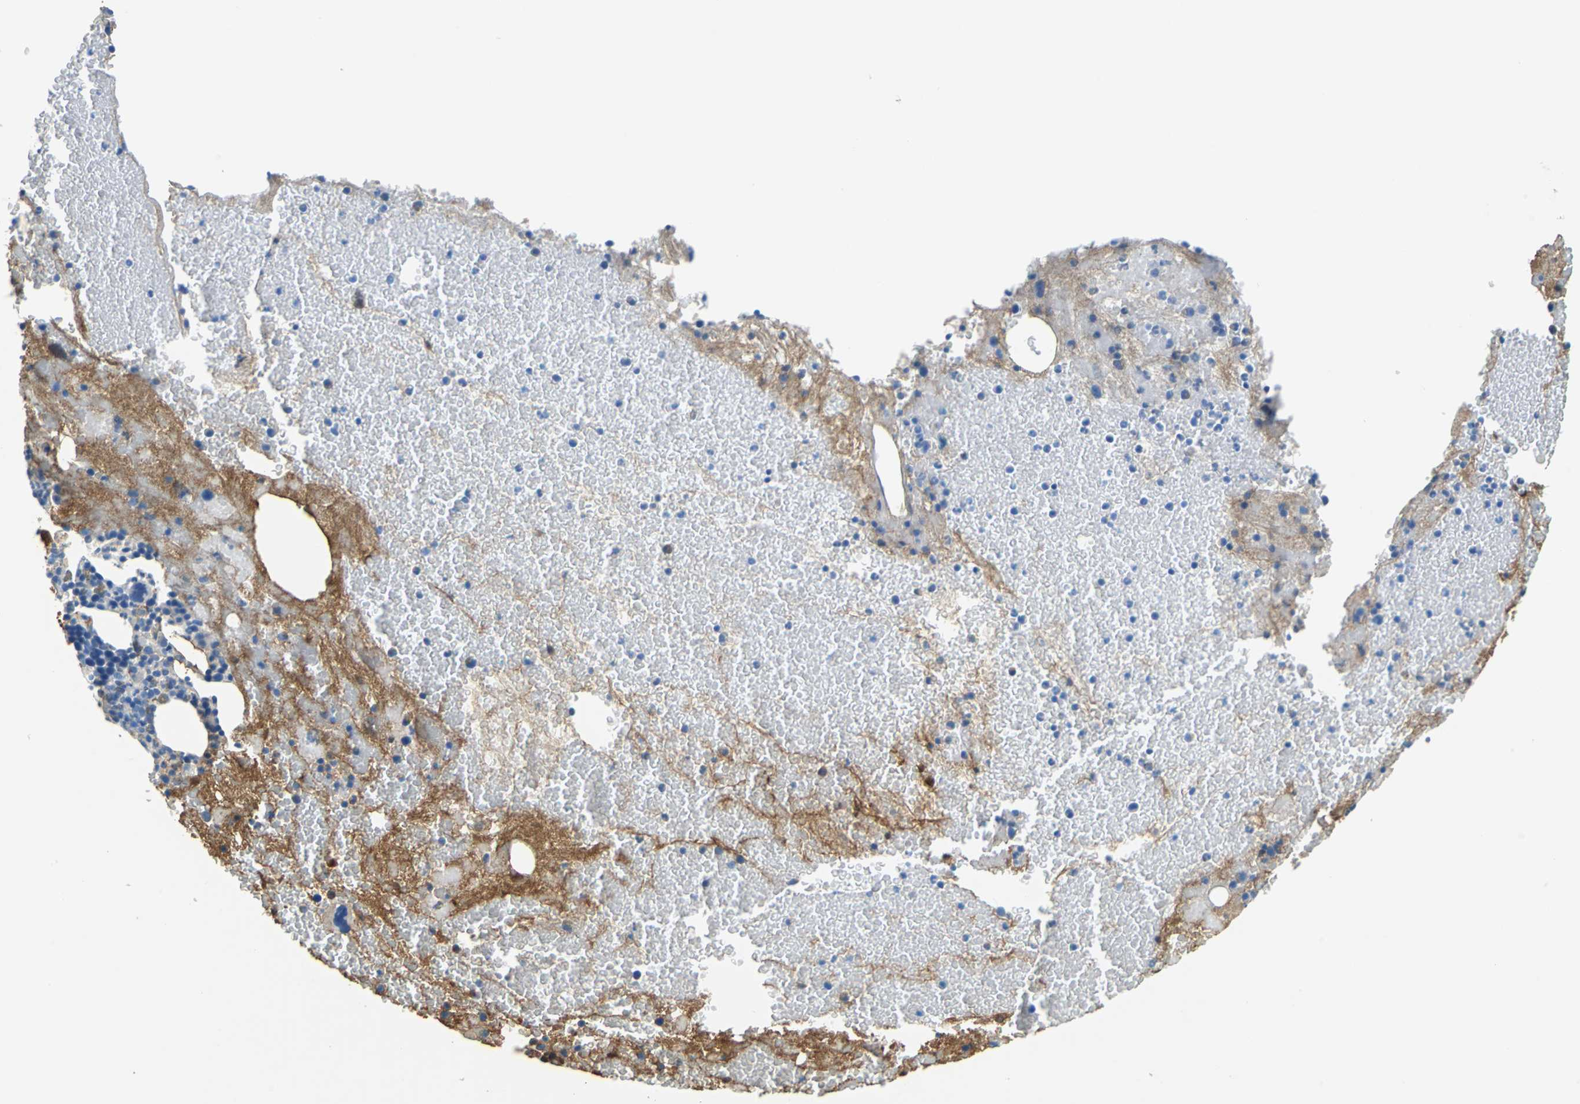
{"staining": {"intensity": "moderate", "quantity": "<25%", "location": "cytoplasmic/membranous"}, "tissue": "bone marrow", "cell_type": "Hematopoietic cells", "image_type": "normal", "snomed": [{"axis": "morphology", "description": "Normal tissue, NOS"}, {"axis": "topography", "description": "Bone marrow"}], "caption": "Brown immunohistochemical staining in normal bone marrow demonstrates moderate cytoplasmic/membranous positivity in about <25% of hematopoietic cells. (Brightfield microscopy of DAB IHC at high magnification).", "gene": "ALB", "patient": {"sex": "male", "age": 76}}